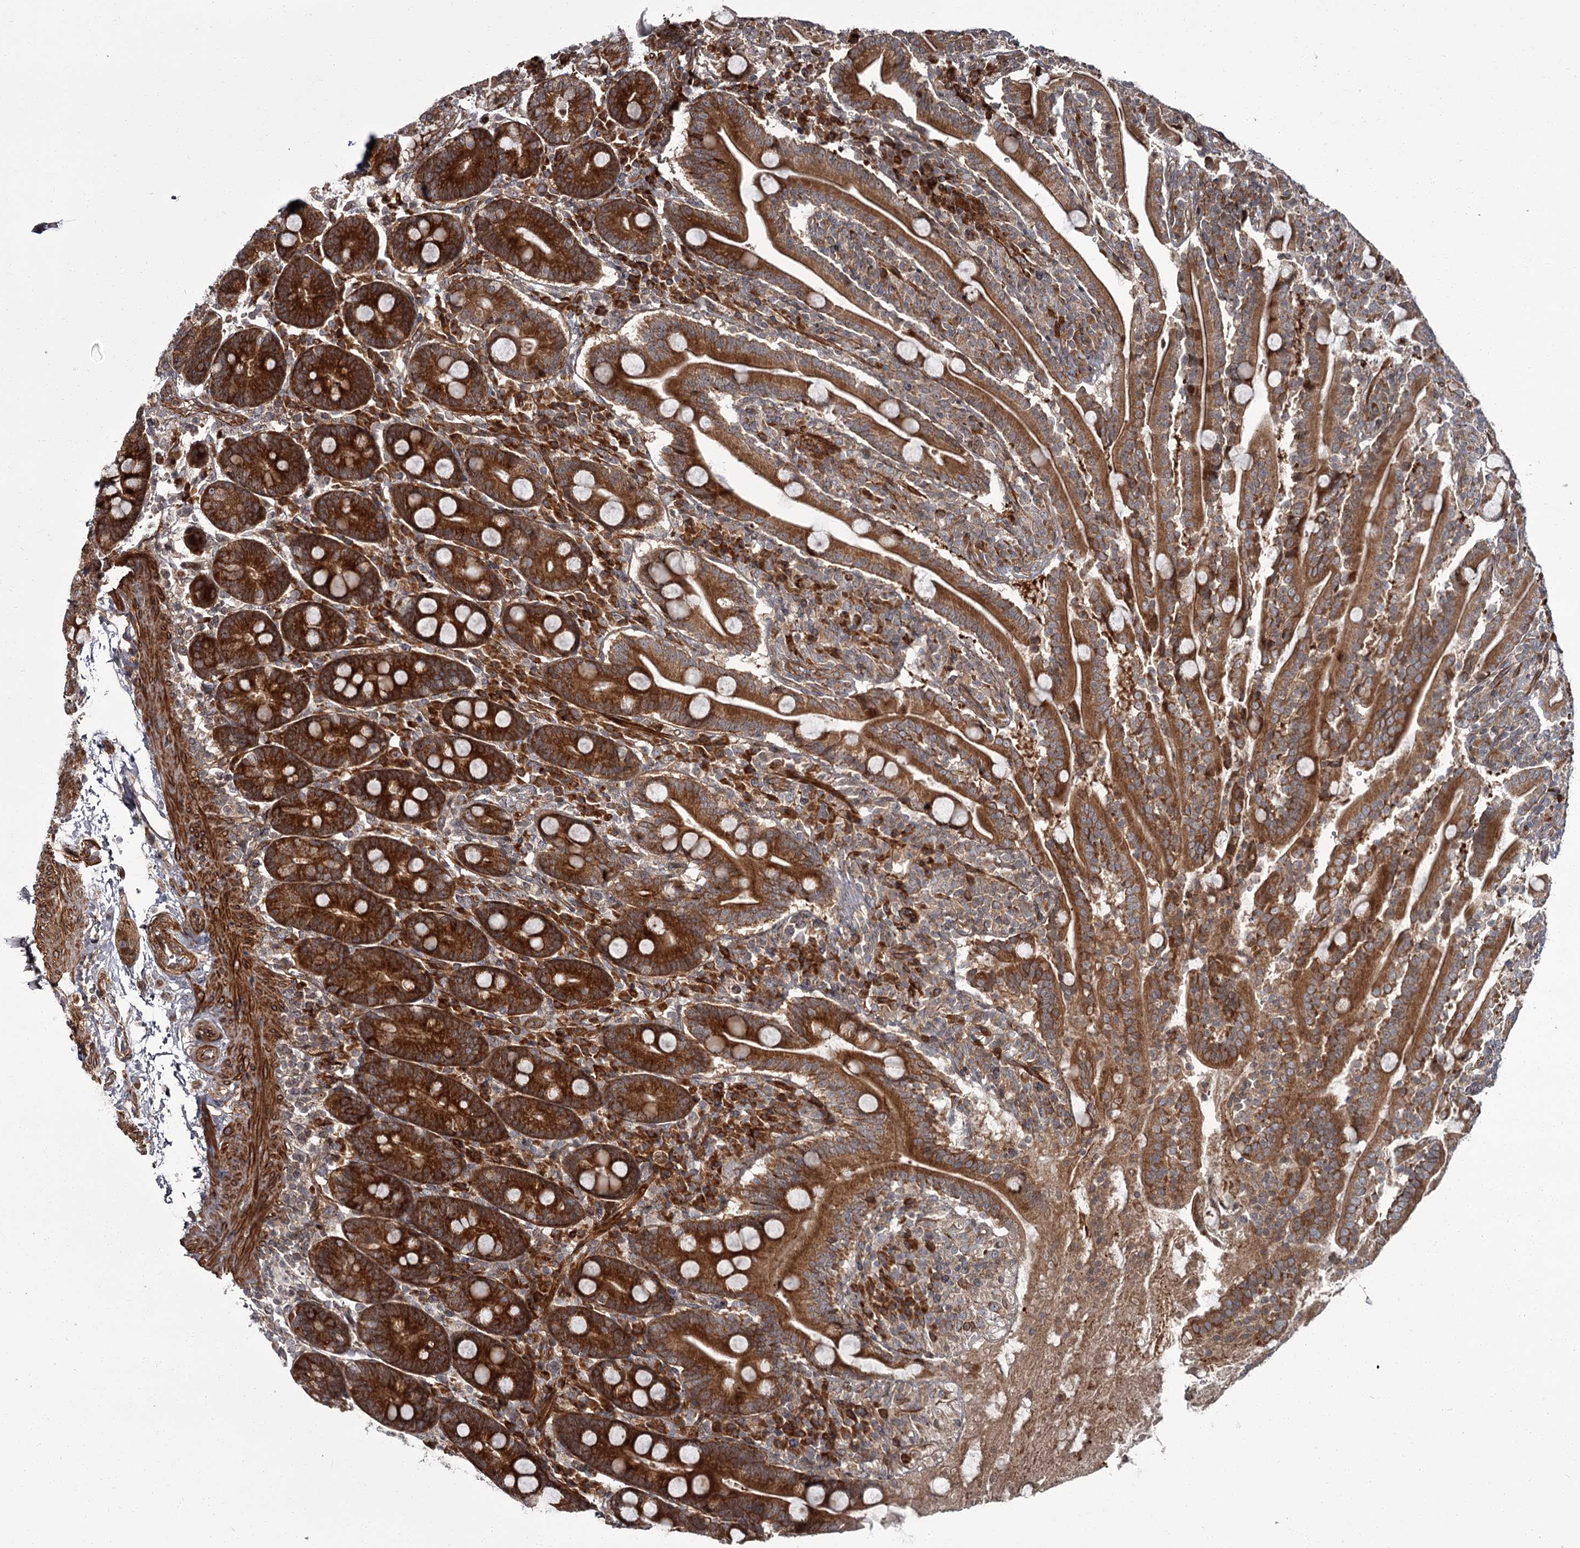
{"staining": {"intensity": "strong", "quantity": ">75%", "location": "cytoplasmic/membranous"}, "tissue": "duodenum", "cell_type": "Glandular cells", "image_type": "normal", "snomed": [{"axis": "morphology", "description": "Normal tissue, NOS"}, {"axis": "topography", "description": "Duodenum"}], "caption": "An image of duodenum stained for a protein reveals strong cytoplasmic/membranous brown staining in glandular cells. (Stains: DAB in brown, nuclei in blue, Microscopy: brightfield microscopy at high magnification).", "gene": "THAP9", "patient": {"sex": "male", "age": 35}}